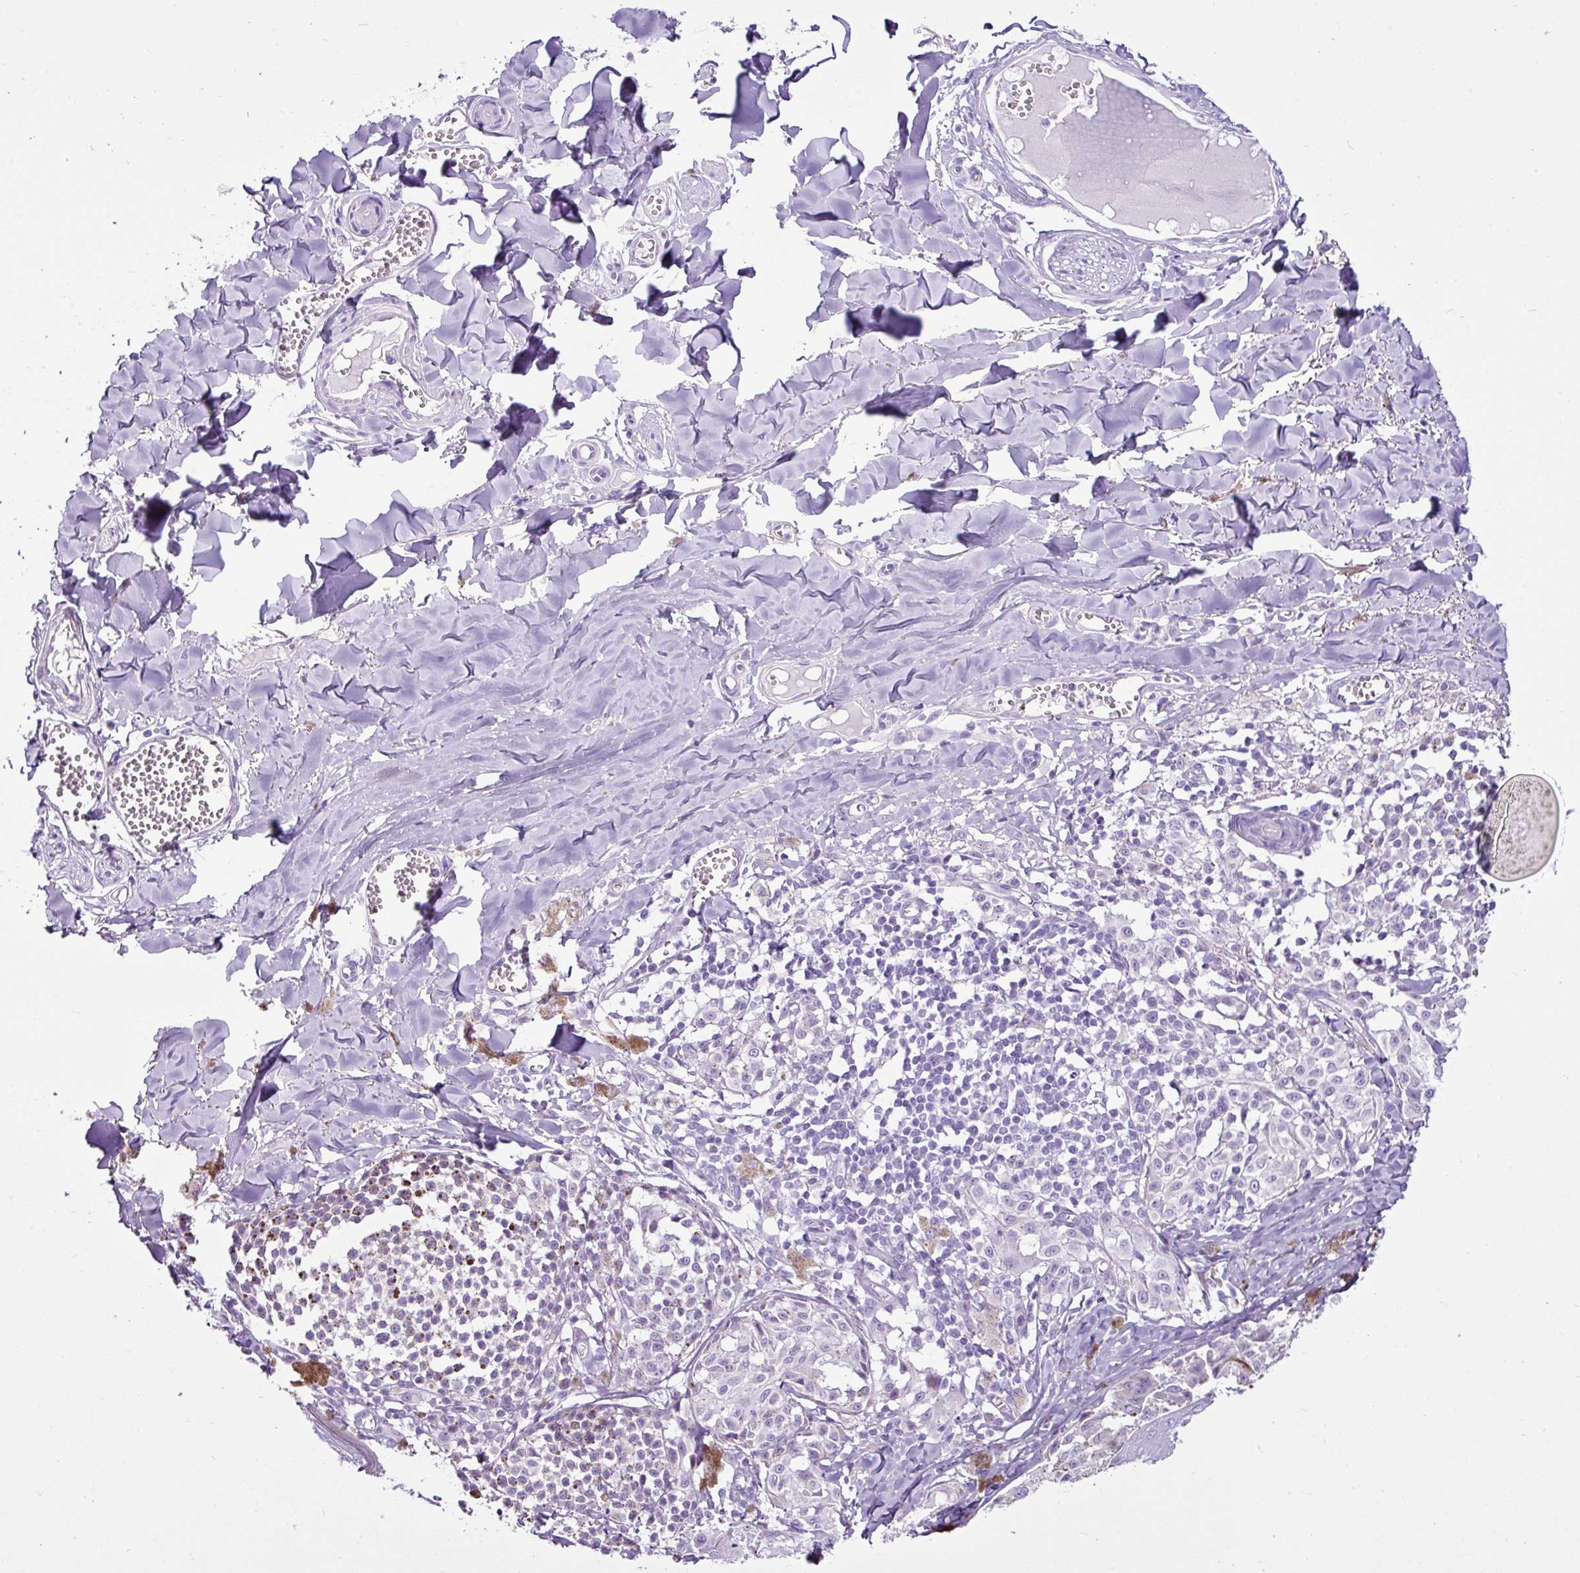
{"staining": {"intensity": "negative", "quantity": "none", "location": "none"}, "tissue": "melanoma", "cell_type": "Tumor cells", "image_type": "cancer", "snomed": [{"axis": "morphology", "description": "Malignant melanoma, NOS"}, {"axis": "topography", "description": "Skin"}], "caption": "Malignant melanoma stained for a protein using IHC shows no positivity tumor cells.", "gene": "LILRB4", "patient": {"sex": "female", "age": 43}}